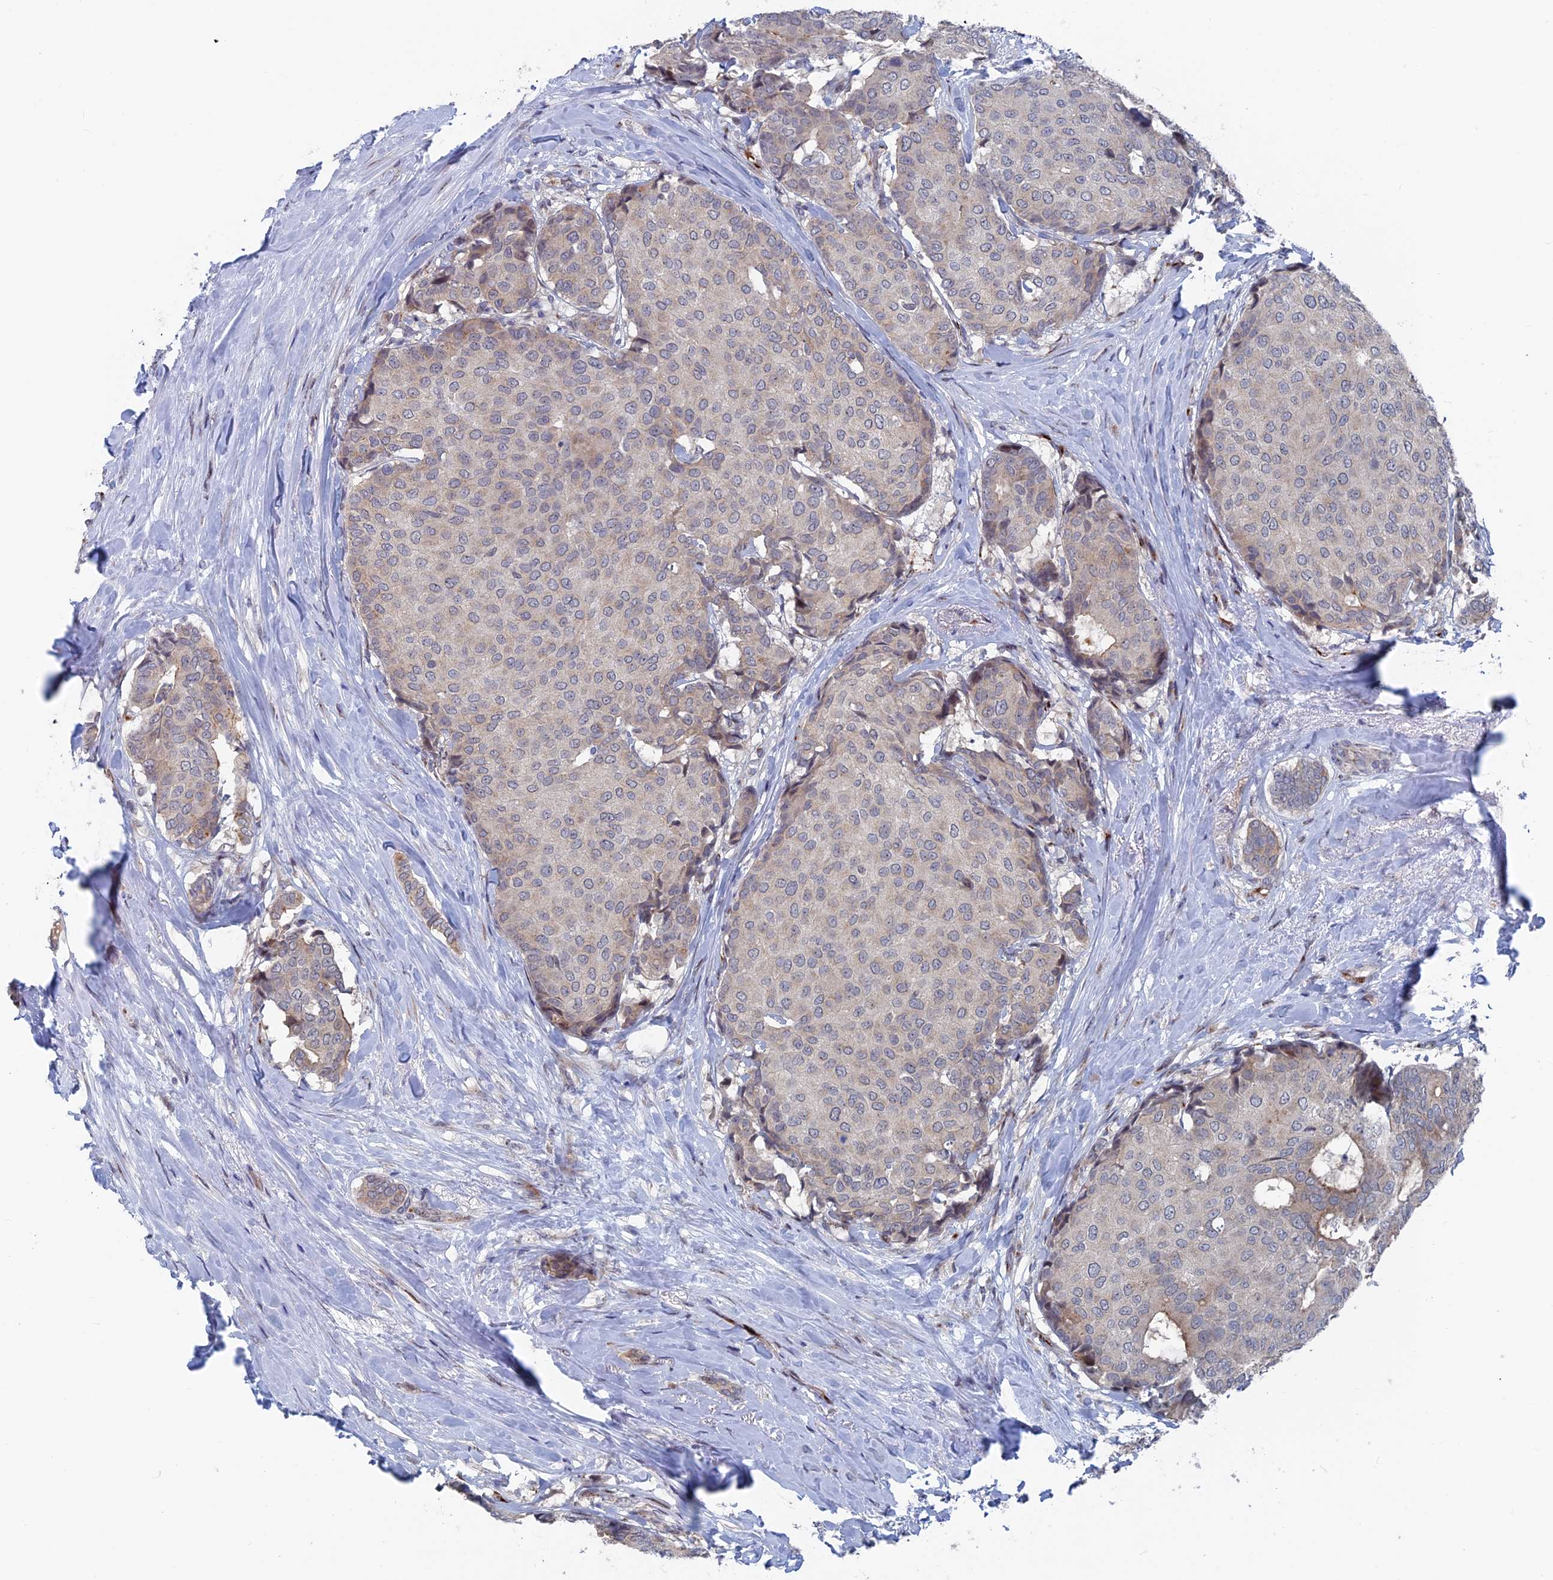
{"staining": {"intensity": "negative", "quantity": "none", "location": "none"}, "tissue": "breast cancer", "cell_type": "Tumor cells", "image_type": "cancer", "snomed": [{"axis": "morphology", "description": "Duct carcinoma"}, {"axis": "topography", "description": "Breast"}], "caption": "Immunohistochemistry (IHC) image of neoplastic tissue: intraductal carcinoma (breast) stained with DAB displays no significant protein positivity in tumor cells. (DAB immunohistochemistry visualized using brightfield microscopy, high magnification).", "gene": "SH3D21", "patient": {"sex": "female", "age": 75}}